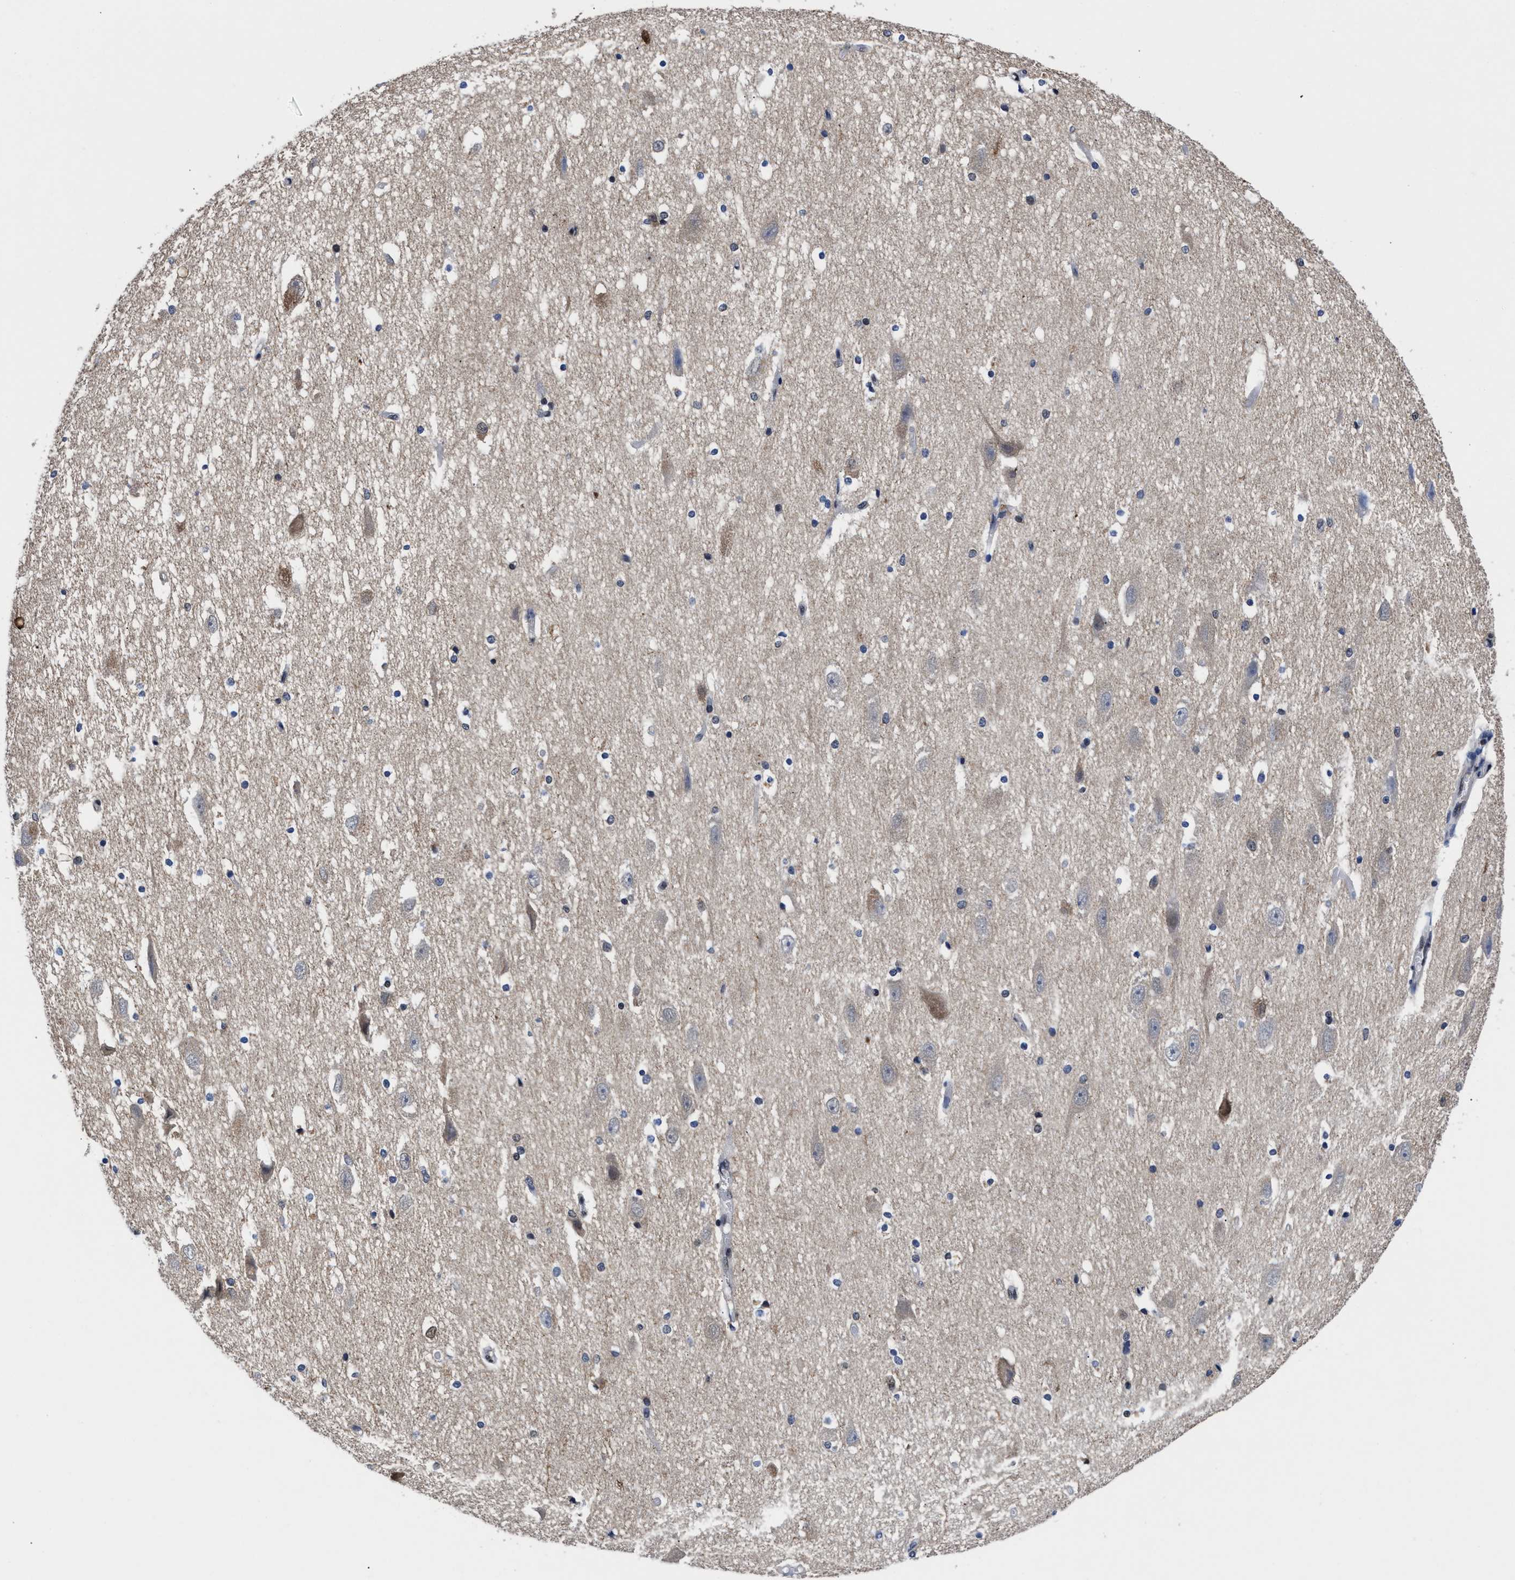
{"staining": {"intensity": "negative", "quantity": "none", "location": "none"}, "tissue": "hippocampus", "cell_type": "Glial cells", "image_type": "normal", "snomed": [{"axis": "morphology", "description": "Normal tissue, NOS"}, {"axis": "topography", "description": "Hippocampus"}], "caption": "An image of human hippocampus is negative for staining in glial cells. (Stains: DAB IHC with hematoxylin counter stain, Microscopy: brightfield microscopy at high magnification).", "gene": "ACLY", "patient": {"sex": "female", "age": 19}}